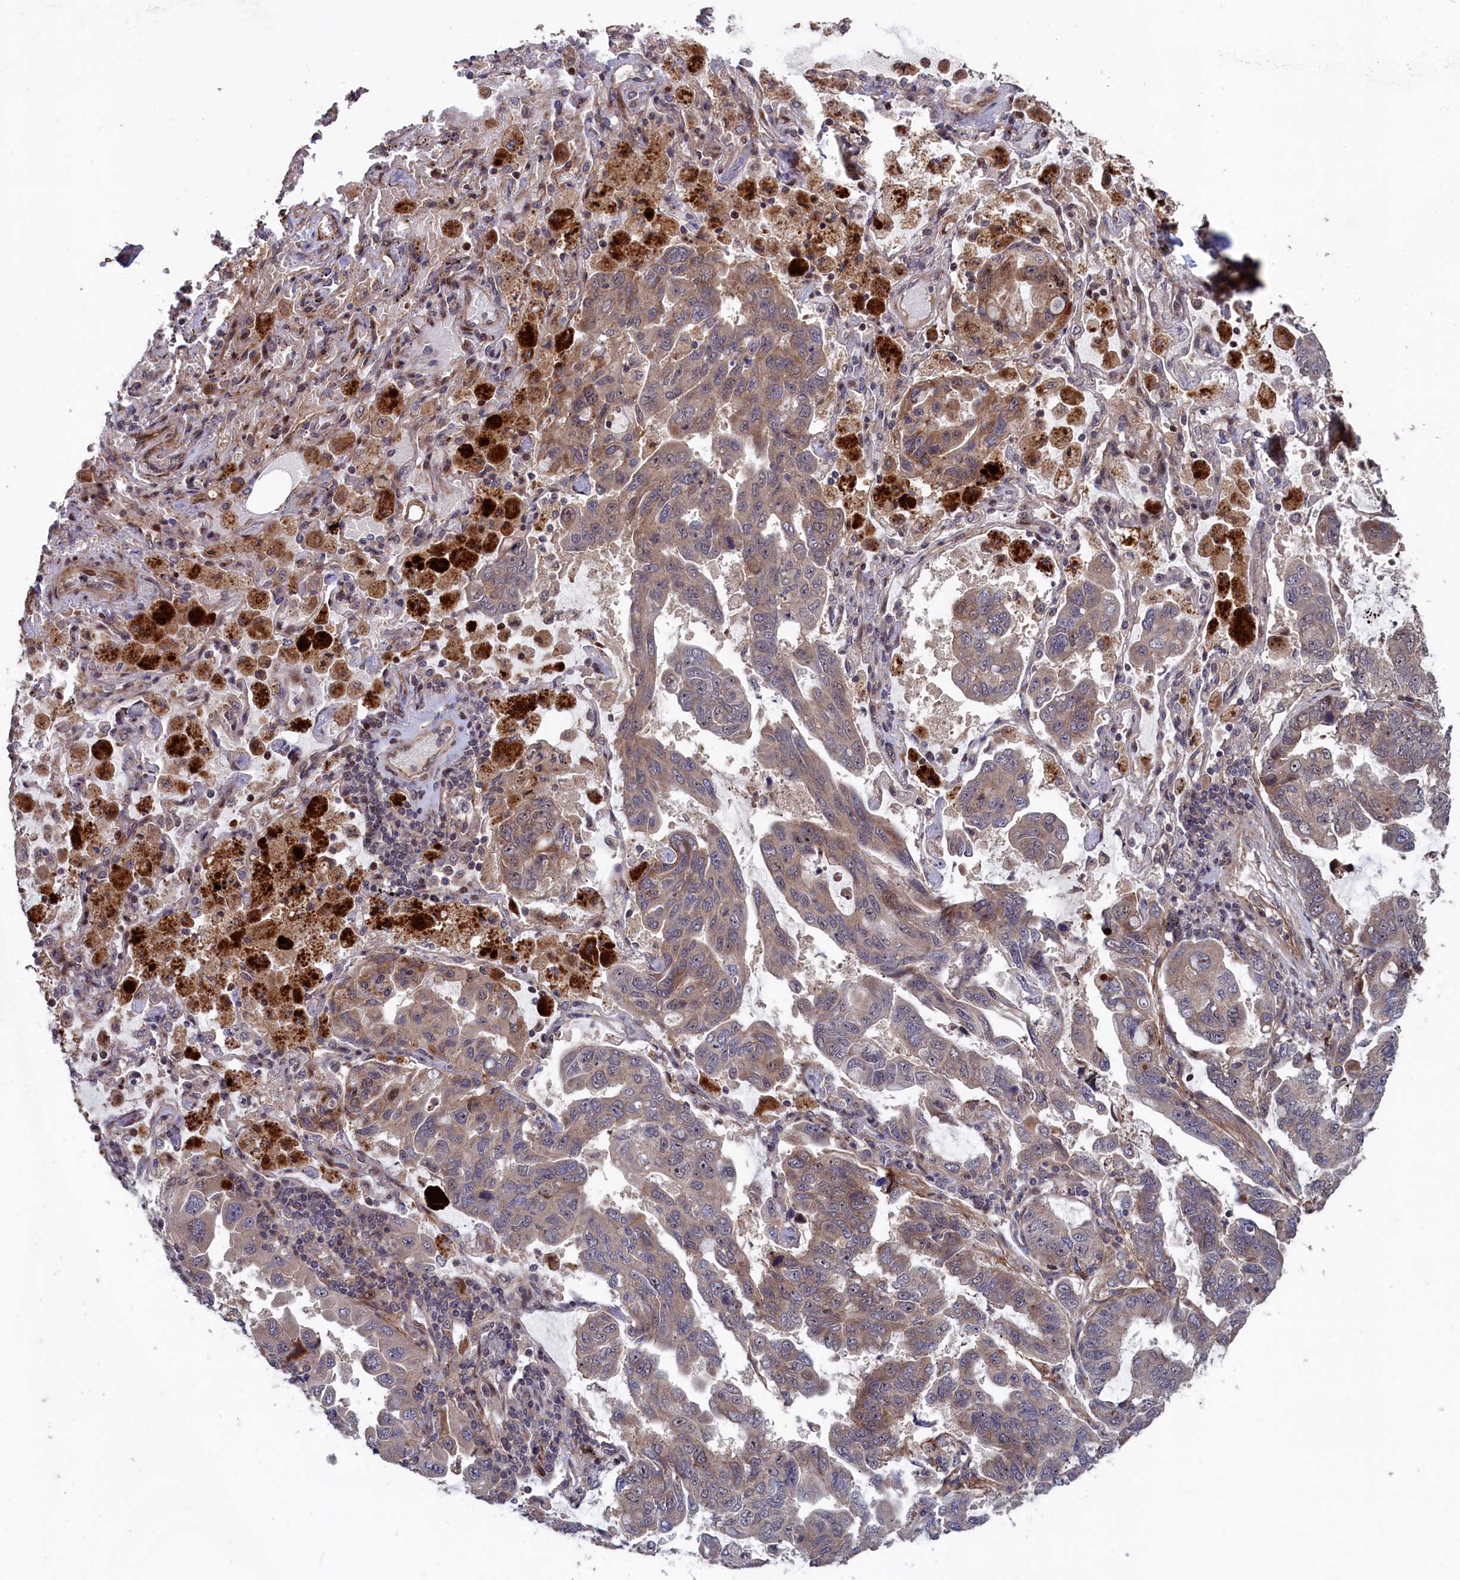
{"staining": {"intensity": "weak", "quantity": "25%-75%", "location": "cytoplasmic/membranous"}, "tissue": "lung cancer", "cell_type": "Tumor cells", "image_type": "cancer", "snomed": [{"axis": "morphology", "description": "Adenocarcinoma, NOS"}, {"axis": "topography", "description": "Lung"}], "caption": "This is a photomicrograph of IHC staining of lung adenocarcinoma, which shows weak expression in the cytoplasmic/membranous of tumor cells.", "gene": "LSG1", "patient": {"sex": "male", "age": 64}}